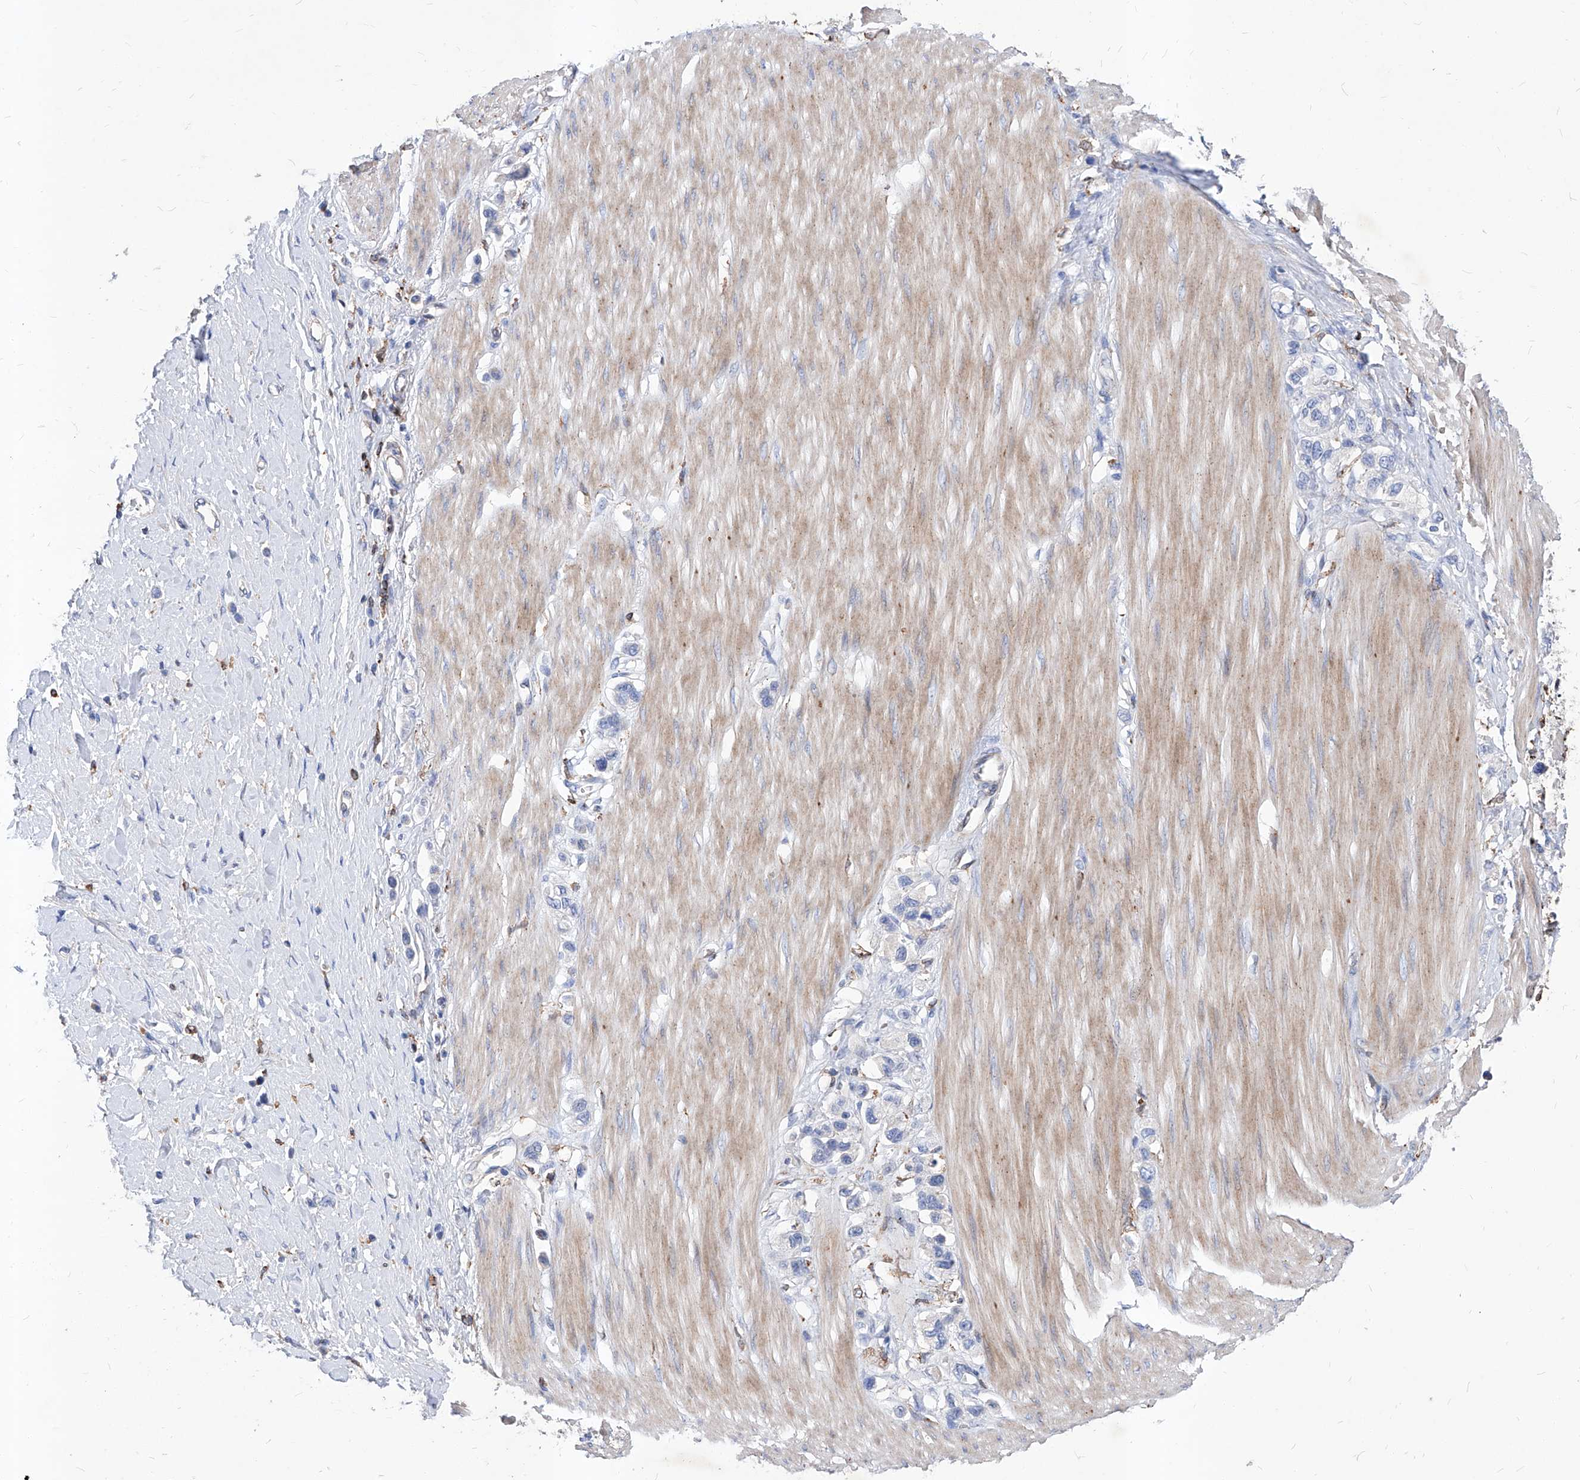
{"staining": {"intensity": "negative", "quantity": "none", "location": "none"}, "tissue": "stomach cancer", "cell_type": "Tumor cells", "image_type": "cancer", "snomed": [{"axis": "morphology", "description": "Adenocarcinoma, NOS"}, {"axis": "topography", "description": "Stomach"}], "caption": "Stomach cancer was stained to show a protein in brown. There is no significant staining in tumor cells.", "gene": "UBOX5", "patient": {"sex": "female", "age": 65}}